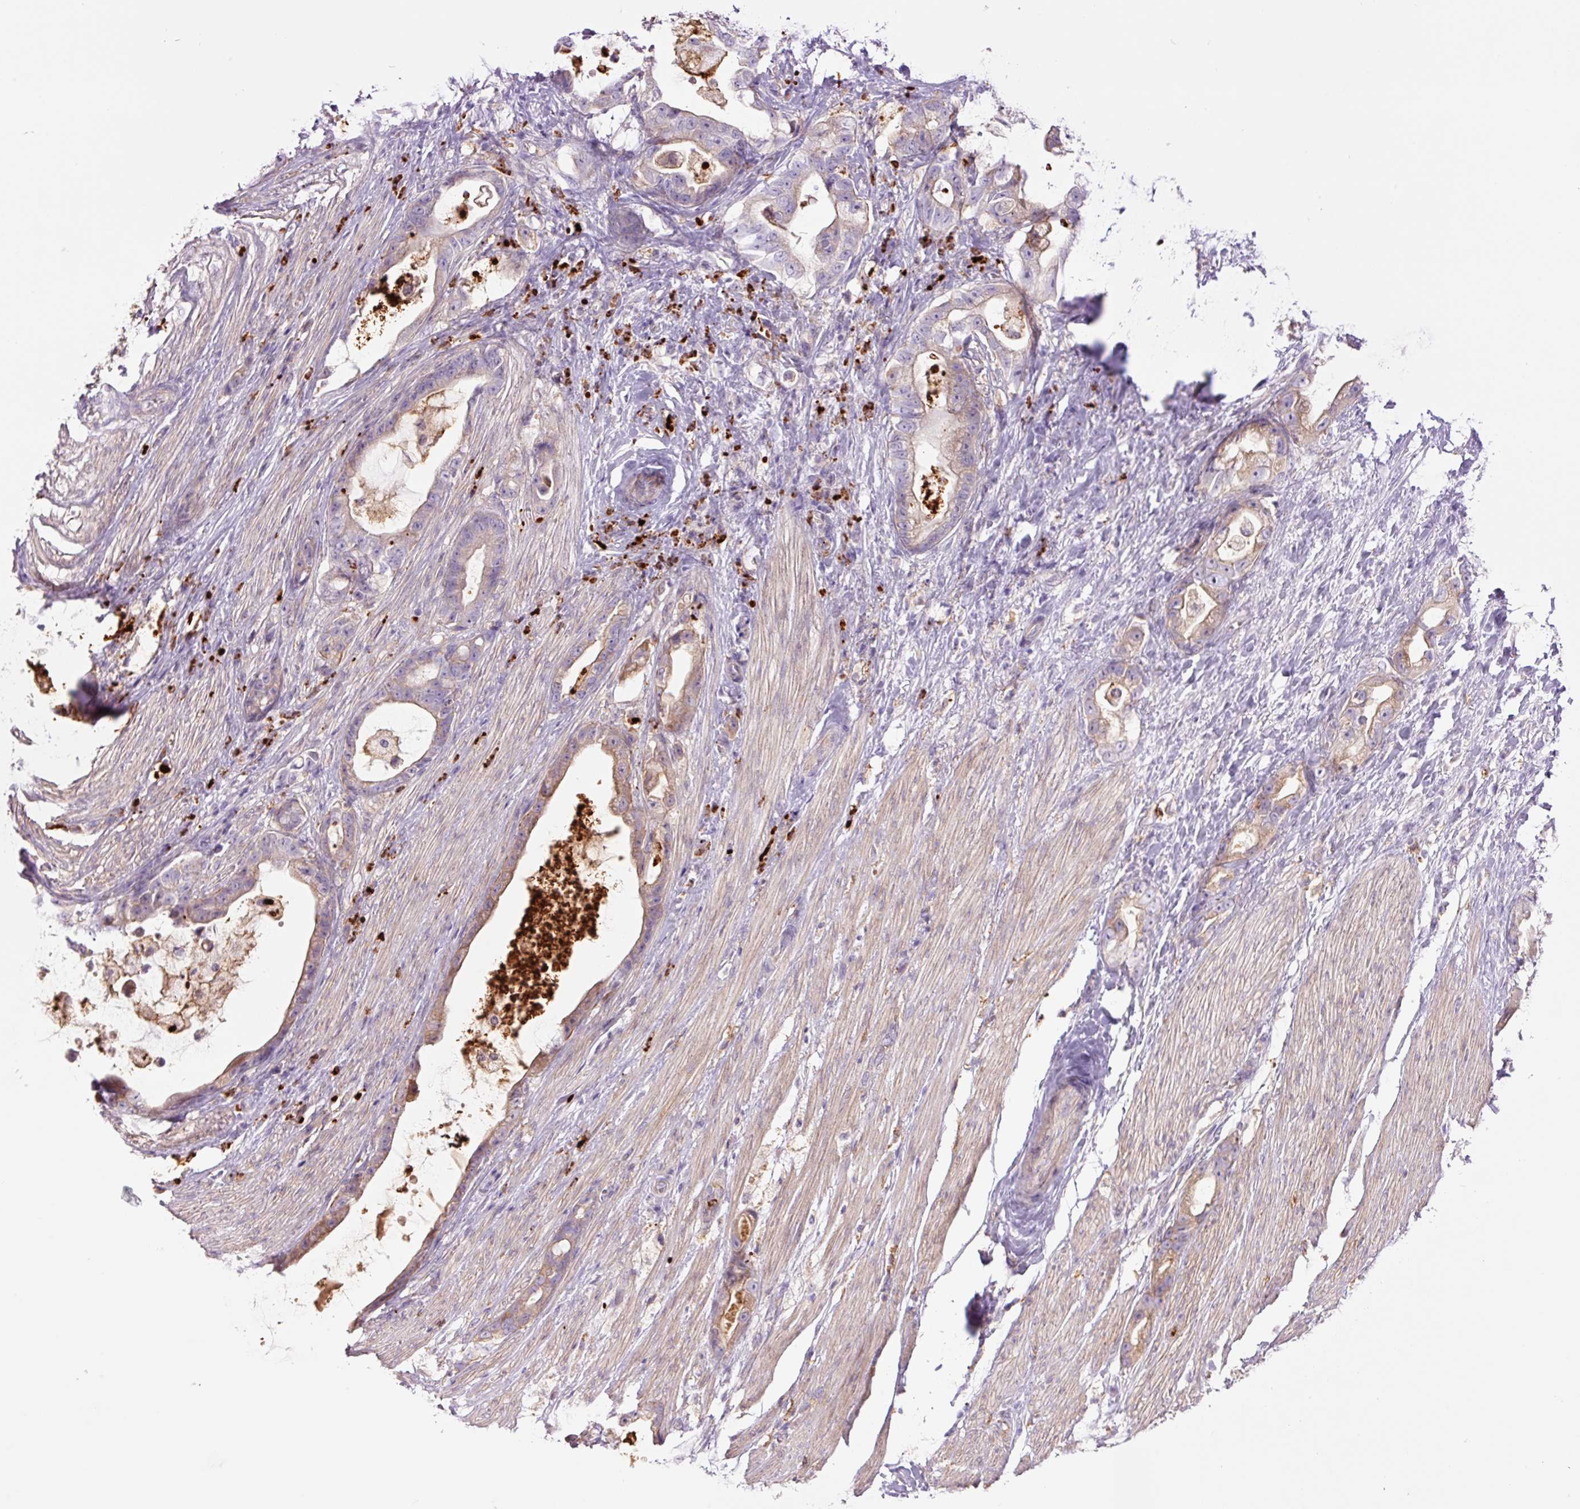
{"staining": {"intensity": "moderate", "quantity": "25%-75%", "location": "cytoplasmic/membranous"}, "tissue": "stomach cancer", "cell_type": "Tumor cells", "image_type": "cancer", "snomed": [{"axis": "morphology", "description": "Adenocarcinoma, NOS"}, {"axis": "topography", "description": "Stomach"}], "caption": "Immunohistochemical staining of human stomach cancer reveals medium levels of moderate cytoplasmic/membranous positivity in about 25%-75% of tumor cells.", "gene": "SH2D6", "patient": {"sex": "male", "age": 55}}